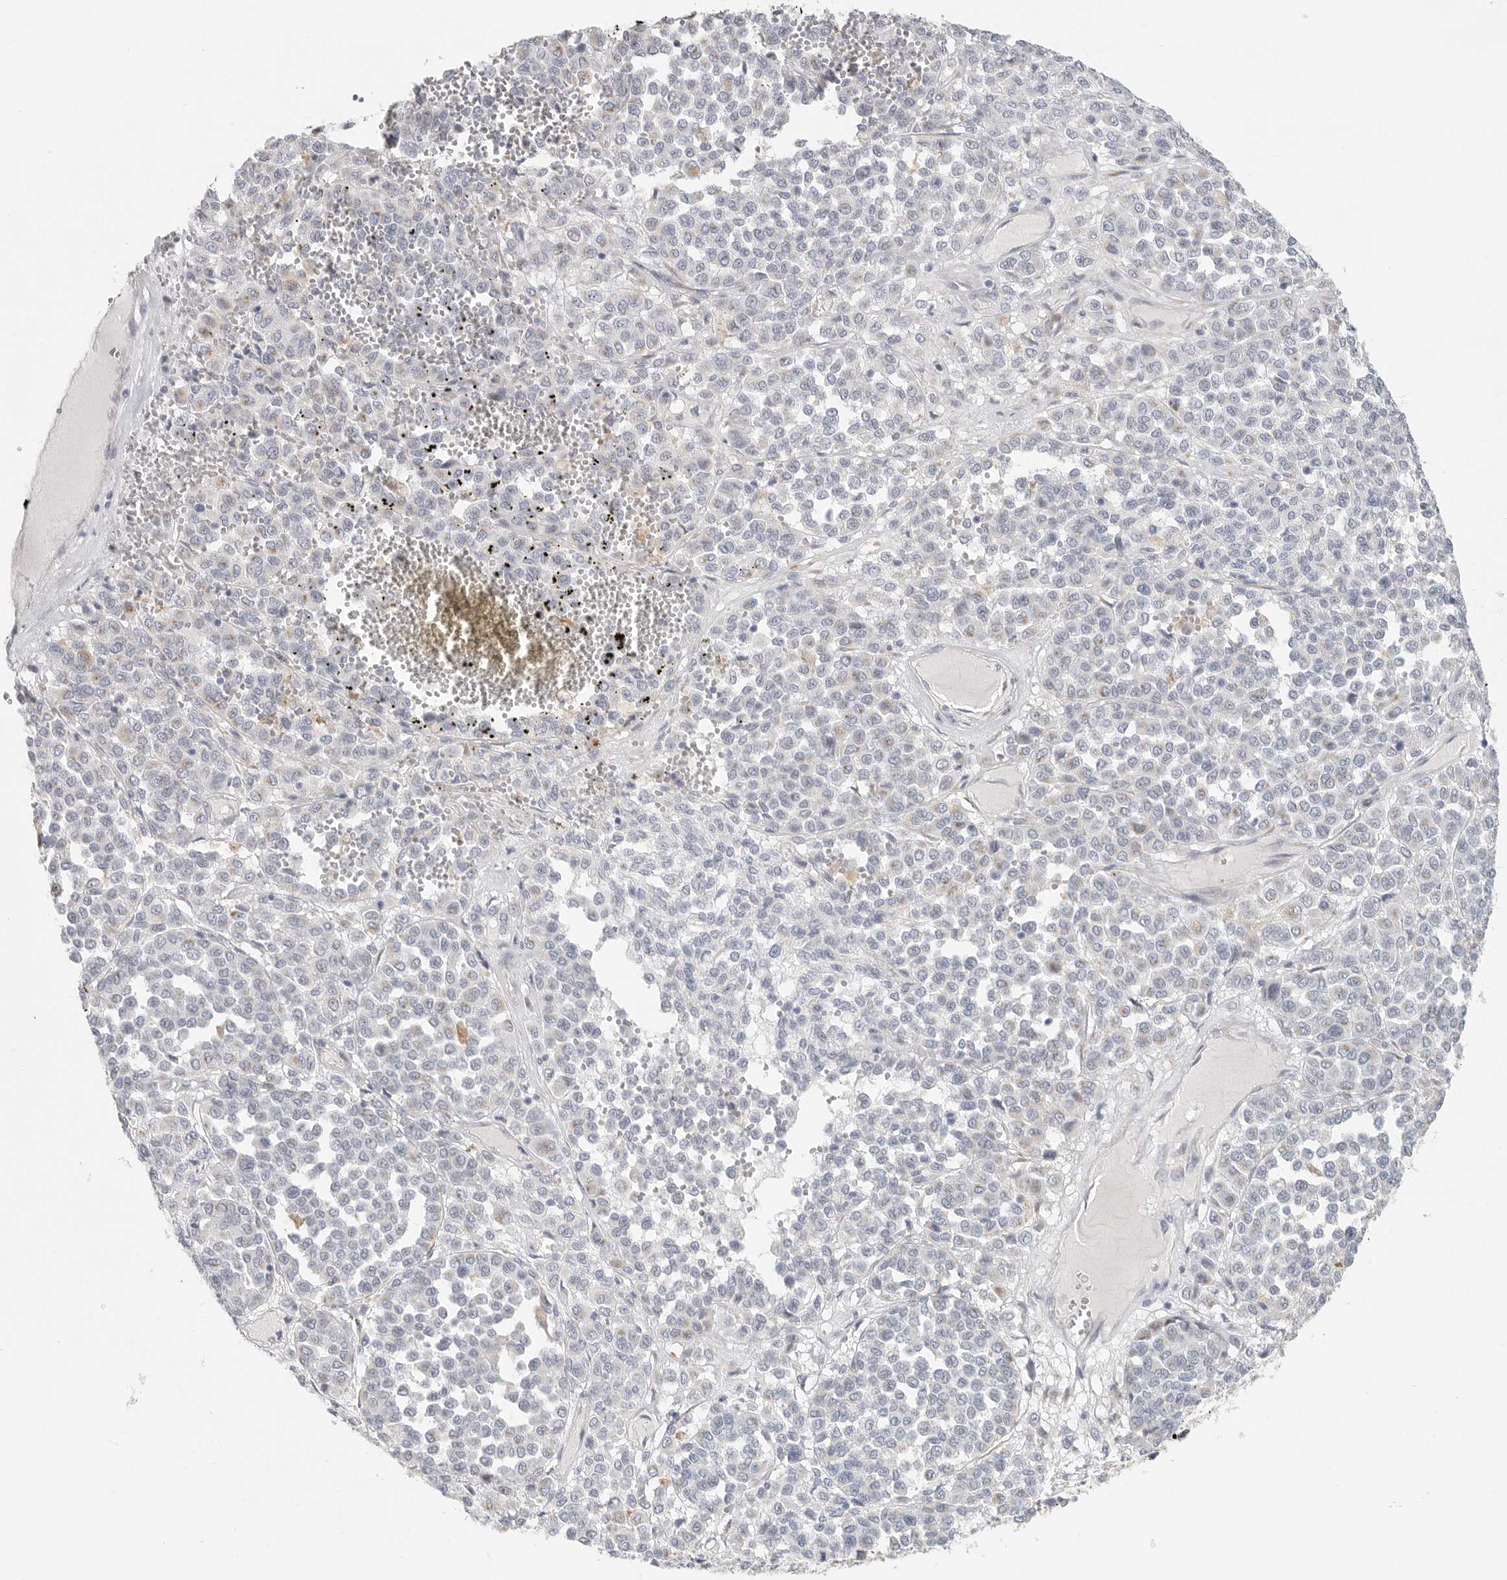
{"staining": {"intensity": "negative", "quantity": "none", "location": "none"}, "tissue": "melanoma", "cell_type": "Tumor cells", "image_type": "cancer", "snomed": [{"axis": "morphology", "description": "Malignant melanoma, Metastatic site"}, {"axis": "topography", "description": "Pancreas"}], "caption": "Immunohistochemical staining of malignant melanoma (metastatic site) shows no significant expression in tumor cells.", "gene": "SLC25A26", "patient": {"sex": "female", "age": 30}}